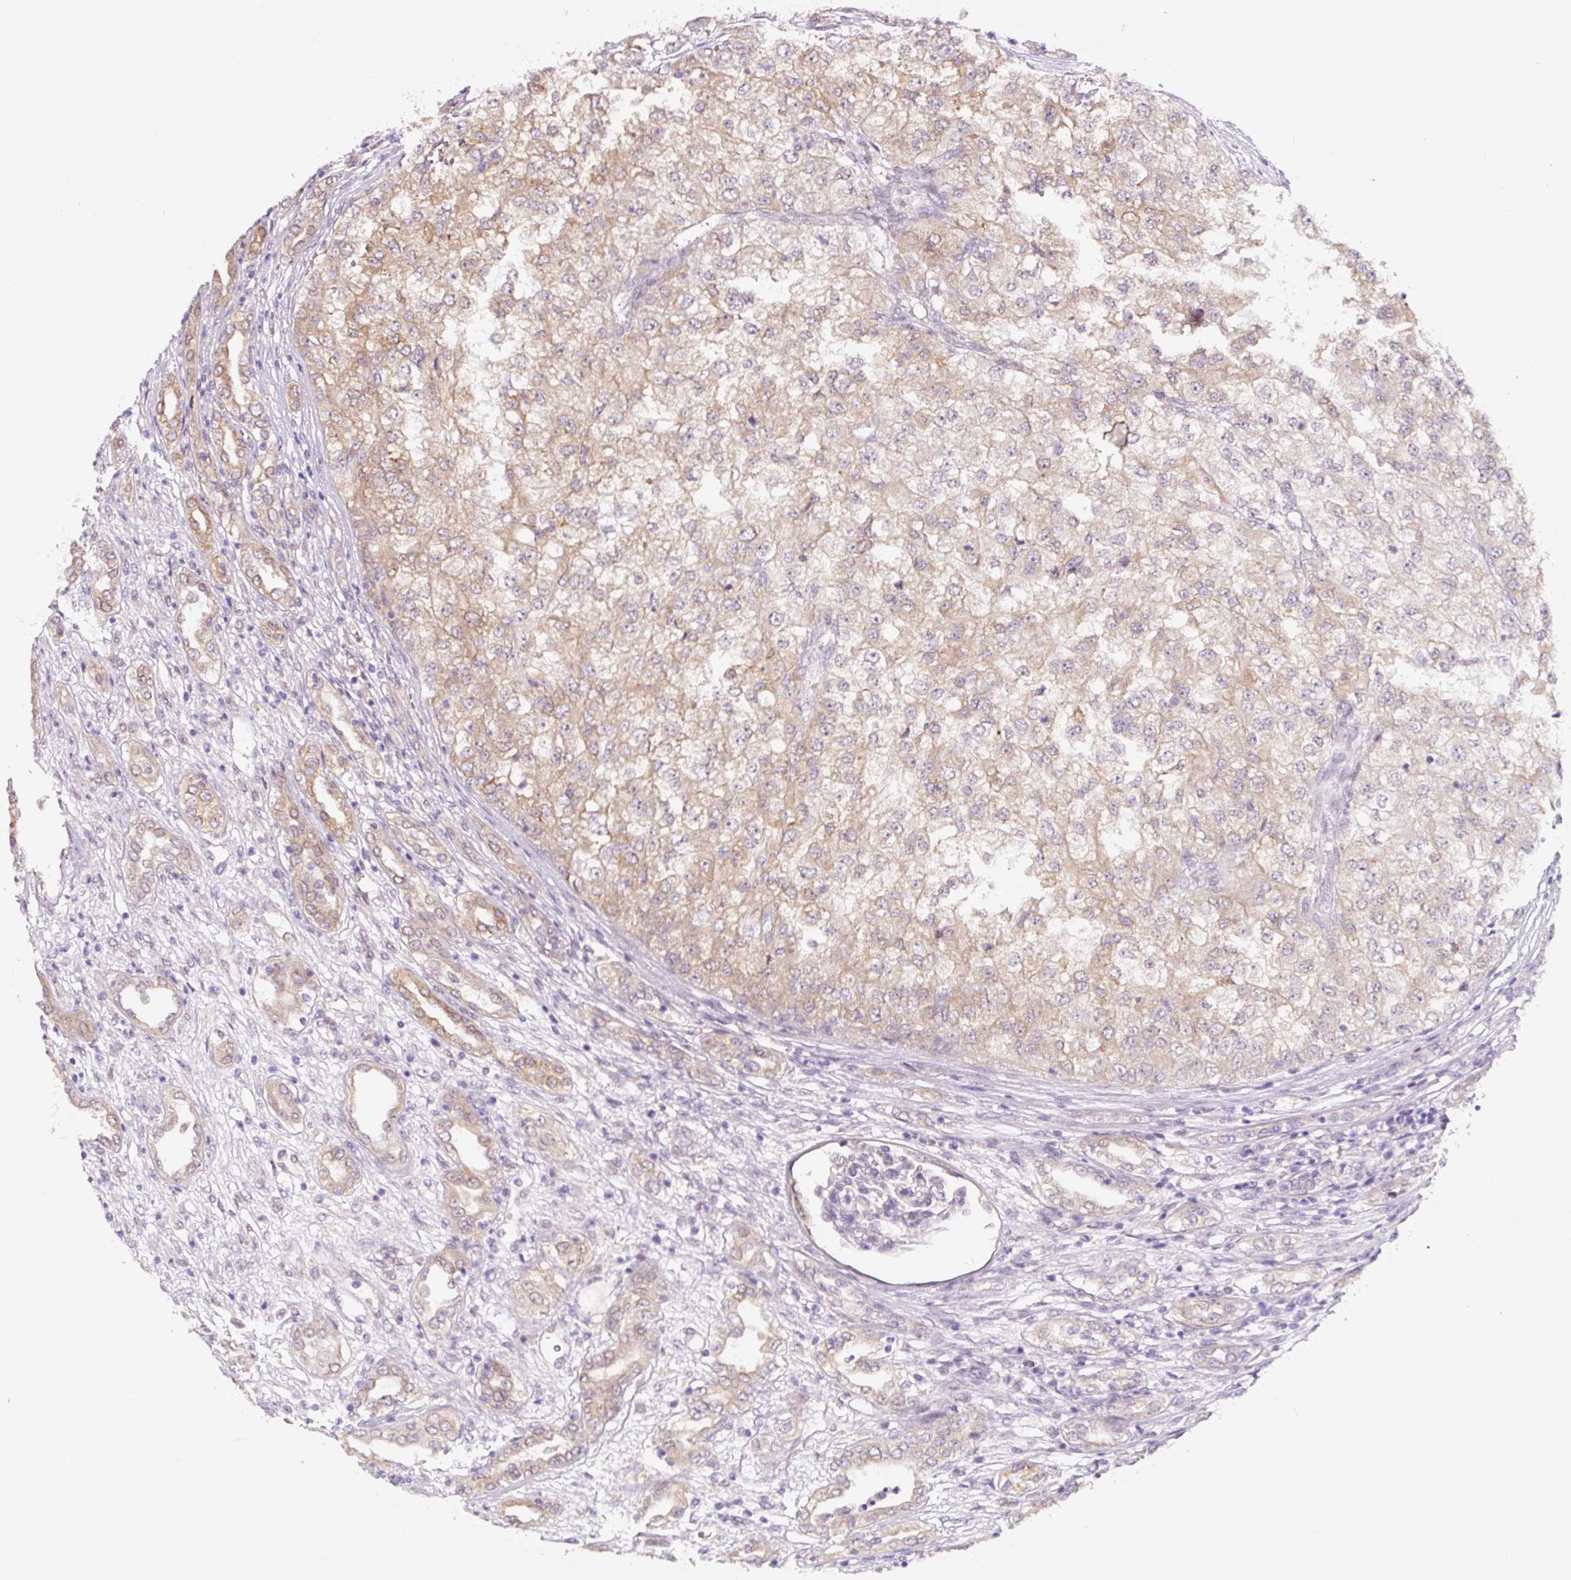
{"staining": {"intensity": "weak", "quantity": ">75%", "location": "cytoplasmic/membranous"}, "tissue": "renal cancer", "cell_type": "Tumor cells", "image_type": "cancer", "snomed": [{"axis": "morphology", "description": "Adenocarcinoma, NOS"}, {"axis": "topography", "description": "Kidney"}], "caption": "A low amount of weak cytoplasmic/membranous positivity is identified in about >75% of tumor cells in renal adenocarcinoma tissue.", "gene": "ASRGL1", "patient": {"sex": "female", "age": 54}}